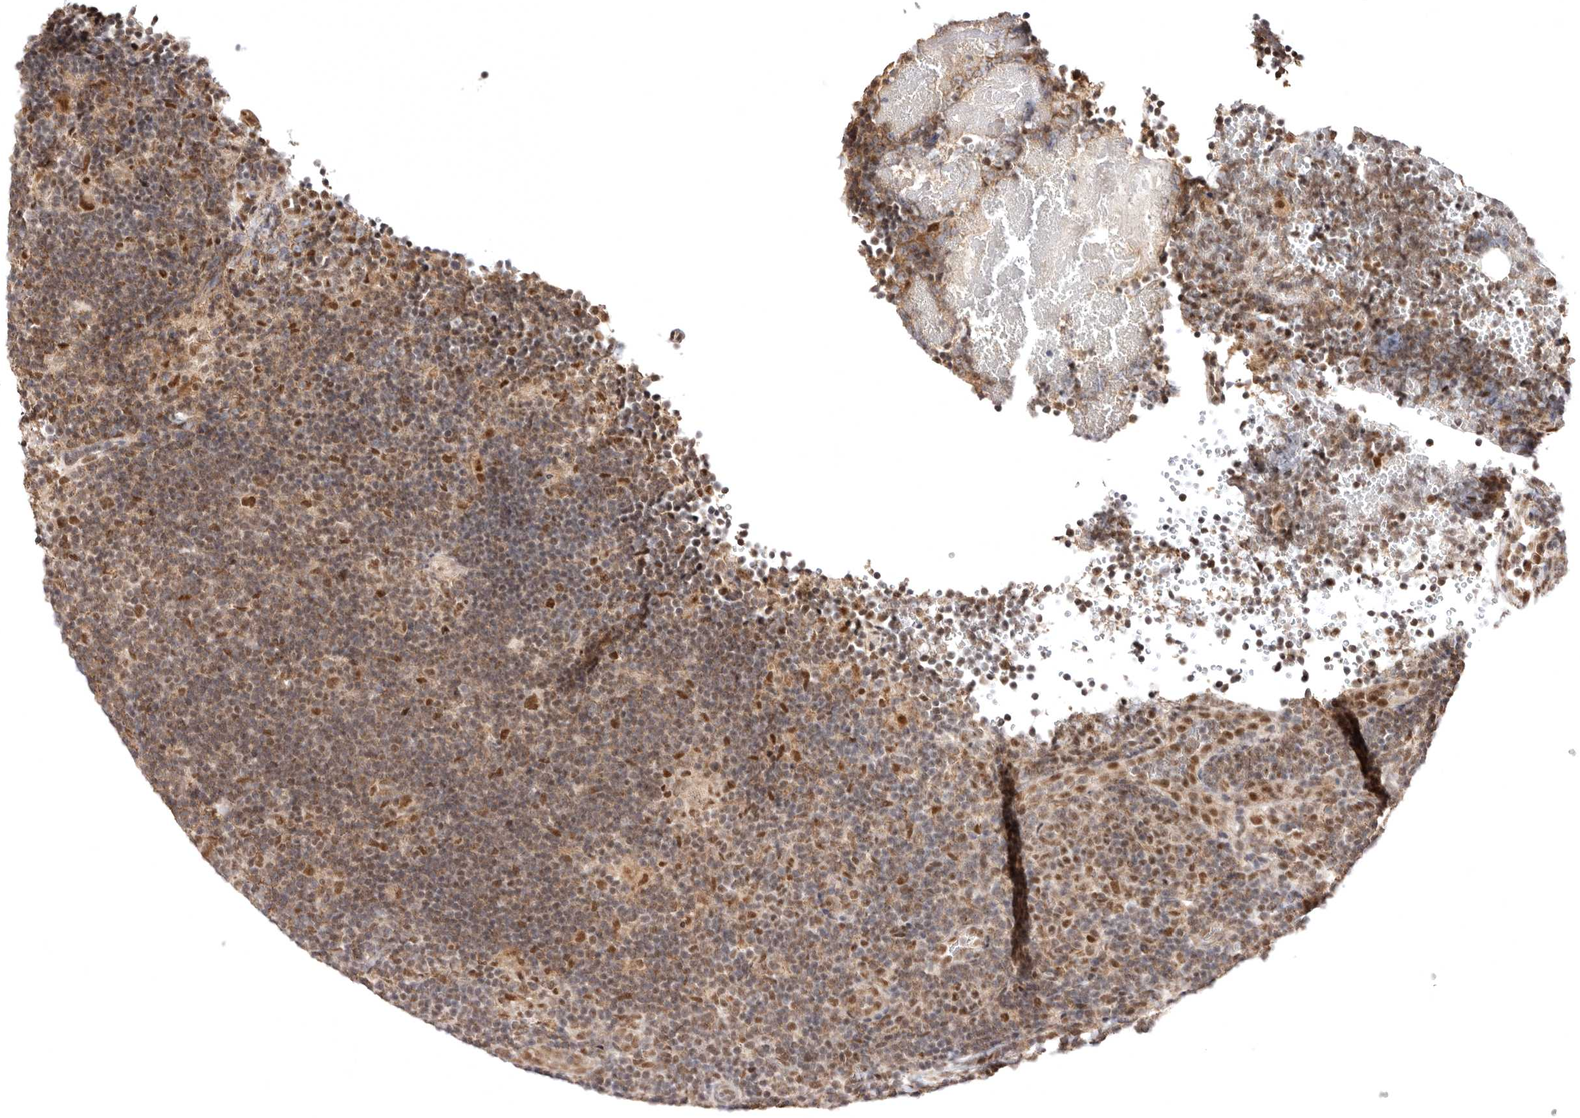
{"staining": {"intensity": "moderate", "quantity": ">75%", "location": "nuclear"}, "tissue": "lymphoma", "cell_type": "Tumor cells", "image_type": "cancer", "snomed": [{"axis": "morphology", "description": "Hodgkin's disease, NOS"}, {"axis": "topography", "description": "Lymph node"}], "caption": "The image exhibits immunohistochemical staining of lymphoma. There is moderate nuclear expression is identified in about >75% of tumor cells.", "gene": "MED8", "patient": {"sex": "female", "age": 57}}